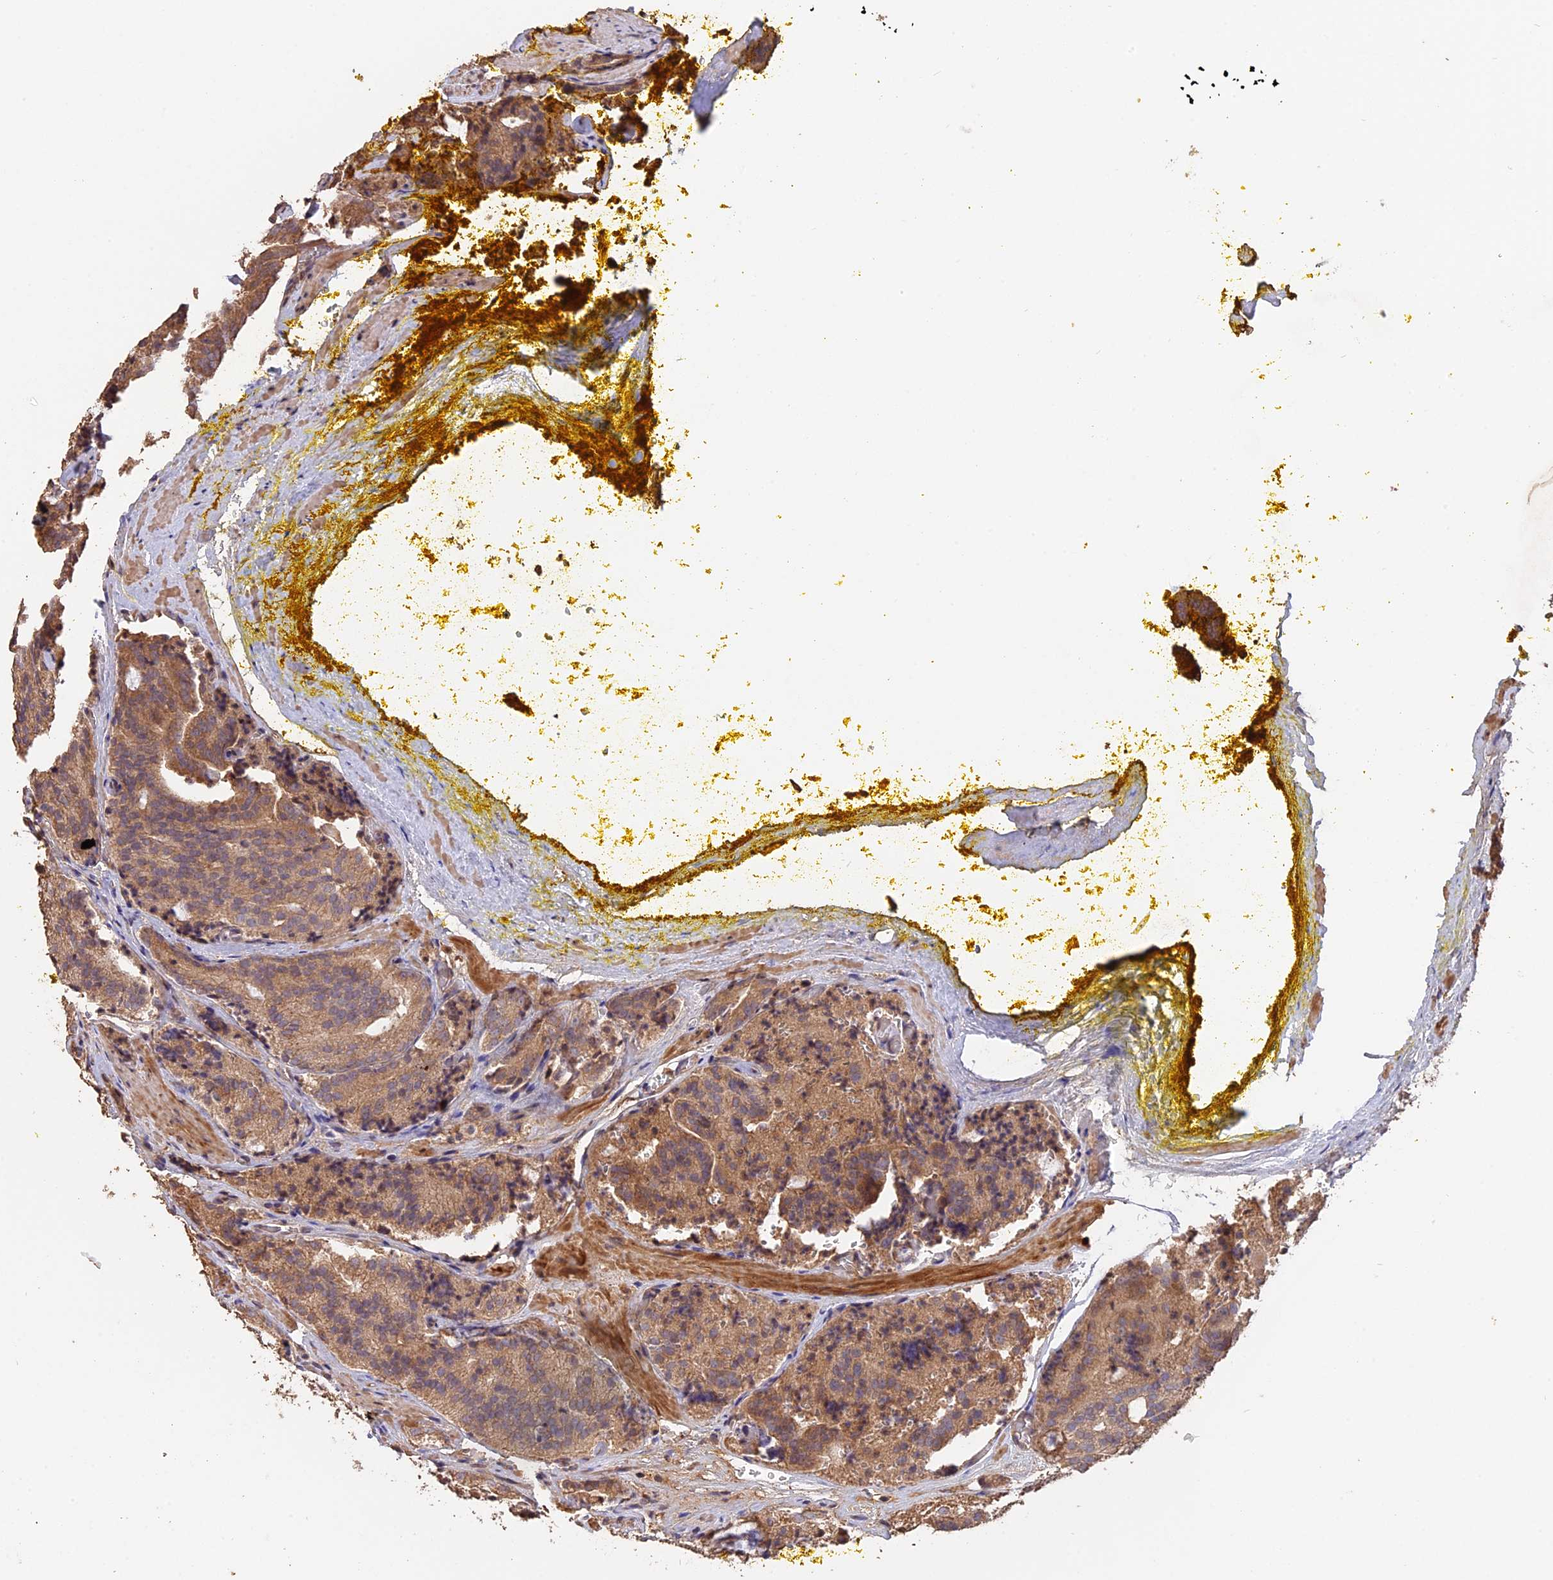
{"staining": {"intensity": "moderate", "quantity": ">75%", "location": "cytoplasmic/membranous"}, "tissue": "prostate cancer", "cell_type": "Tumor cells", "image_type": "cancer", "snomed": [{"axis": "morphology", "description": "Adenocarcinoma, High grade"}, {"axis": "topography", "description": "Prostate"}], "caption": "This photomicrograph demonstrates IHC staining of adenocarcinoma (high-grade) (prostate), with medium moderate cytoplasmic/membranous expression in about >75% of tumor cells.", "gene": "RASAL1", "patient": {"sex": "male", "age": 57}}